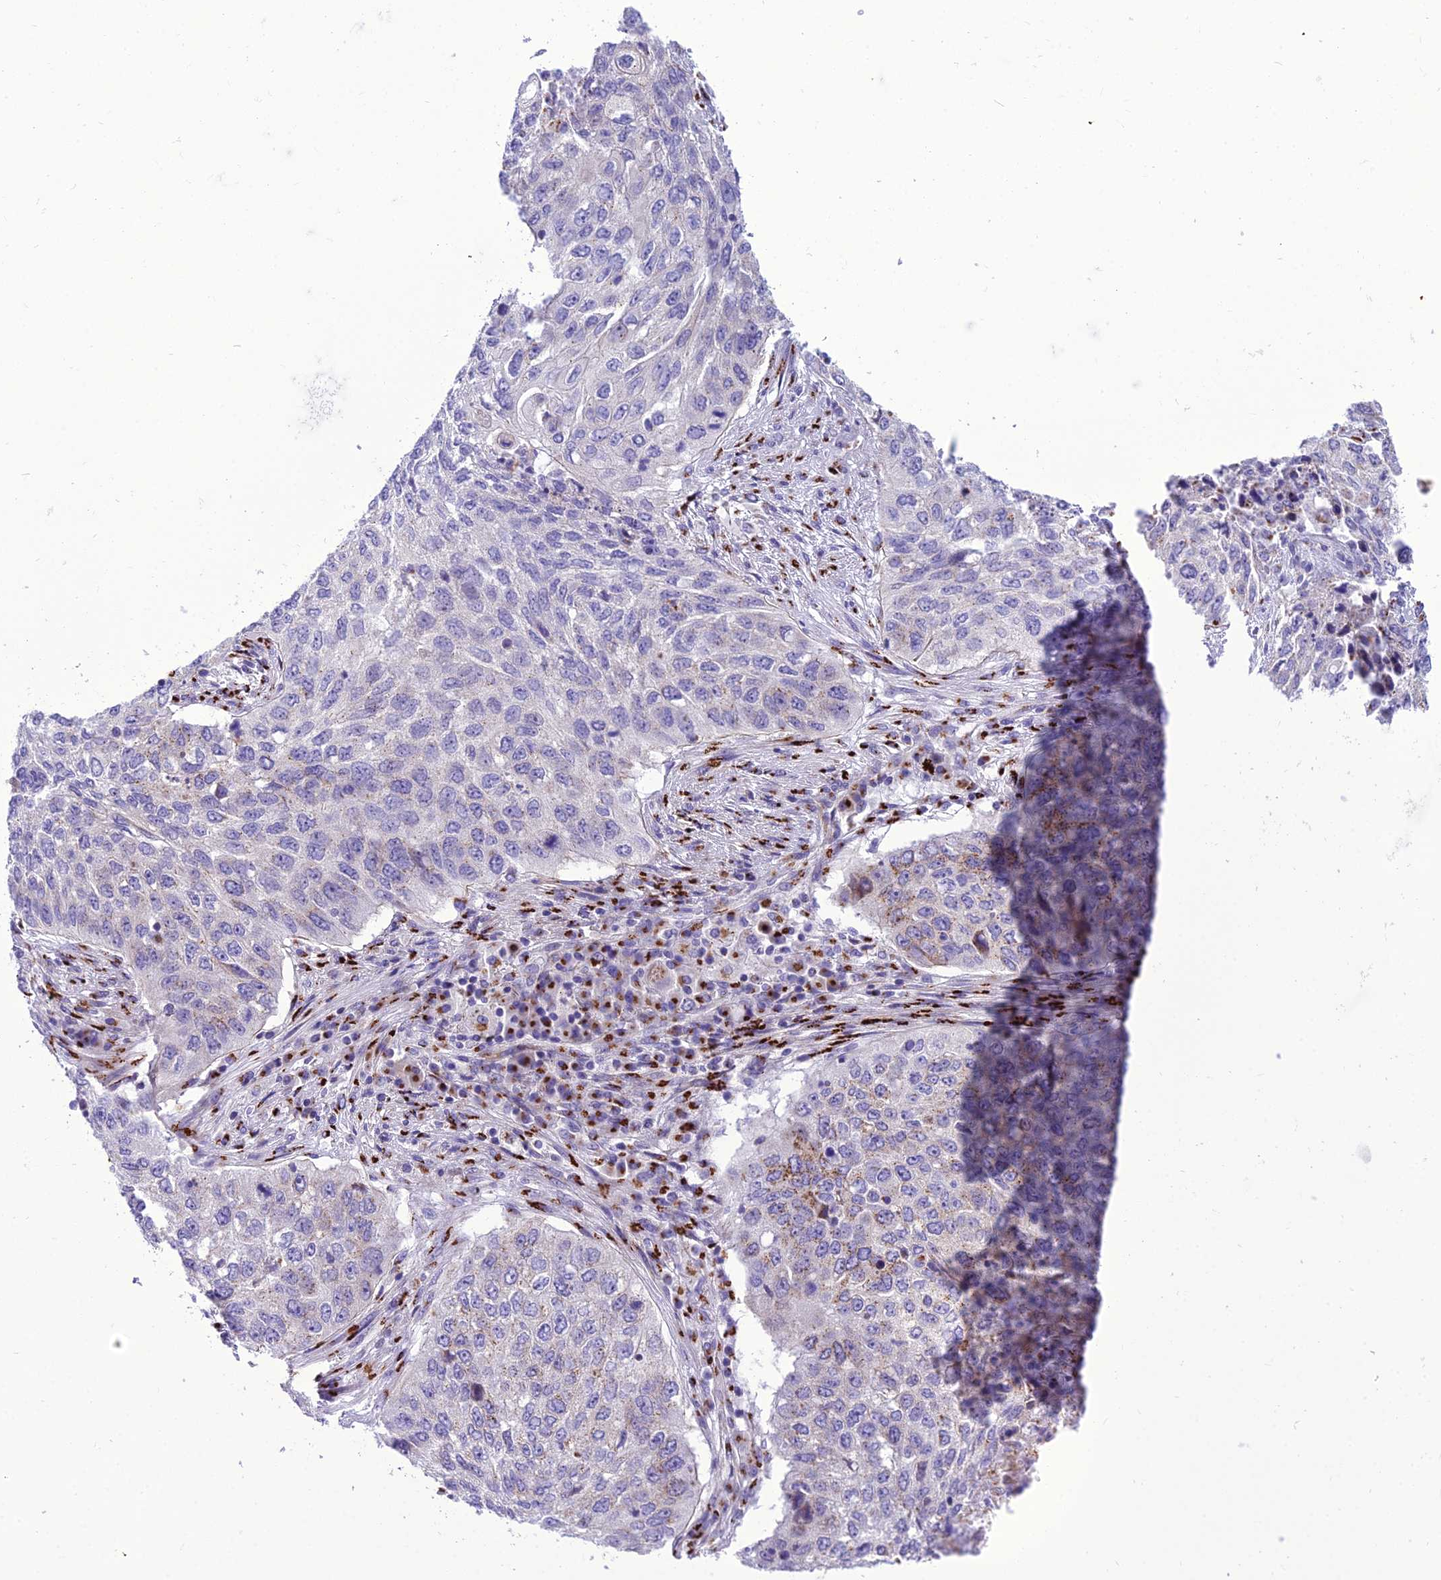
{"staining": {"intensity": "negative", "quantity": "none", "location": "none"}, "tissue": "lung cancer", "cell_type": "Tumor cells", "image_type": "cancer", "snomed": [{"axis": "morphology", "description": "Squamous cell carcinoma, NOS"}, {"axis": "topography", "description": "Lung"}], "caption": "Photomicrograph shows no significant protein expression in tumor cells of lung cancer (squamous cell carcinoma).", "gene": "GOLM2", "patient": {"sex": "female", "age": 63}}